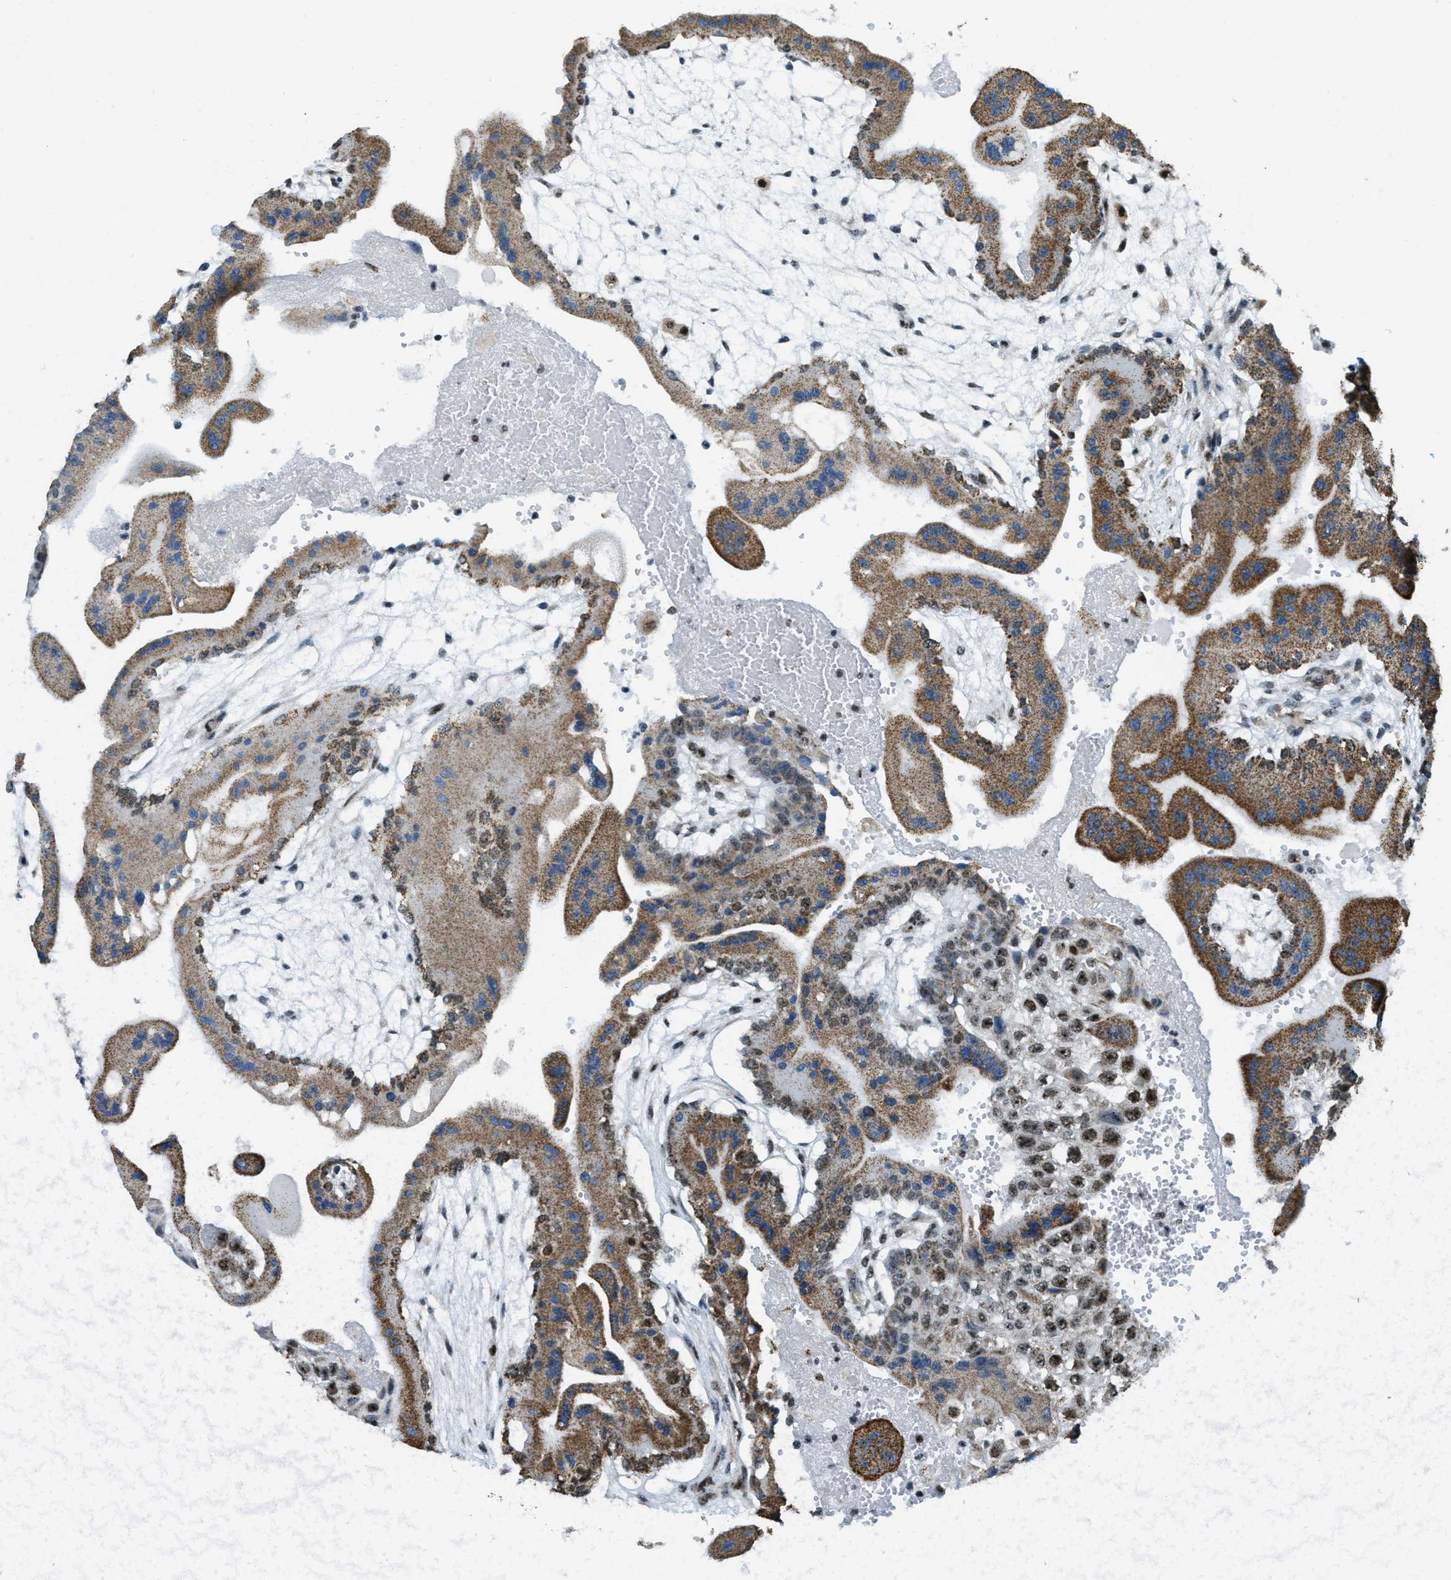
{"staining": {"intensity": "moderate", "quantity": ">75%", "location": "cytoplasmic/membranous,nuclear"}, "tissue": "fallopian tube", "cell_type": "Glandular cells", "image_type": "normal", "snomed": [{"axis": "morphology", "description": "Normal tissue, NOS"}, {"axis": "topography", "description": "Fallopian tube"}, {"axis": "topography", "description": "Placenta"}], "caption": "The immunohistochemical stain highlights moderate cytoplasmic/membranous,nuclear expression in glandular cells of benign fallopian tube.", "gene": "SP100", "patient": {"sex": "female", "age": 32}}